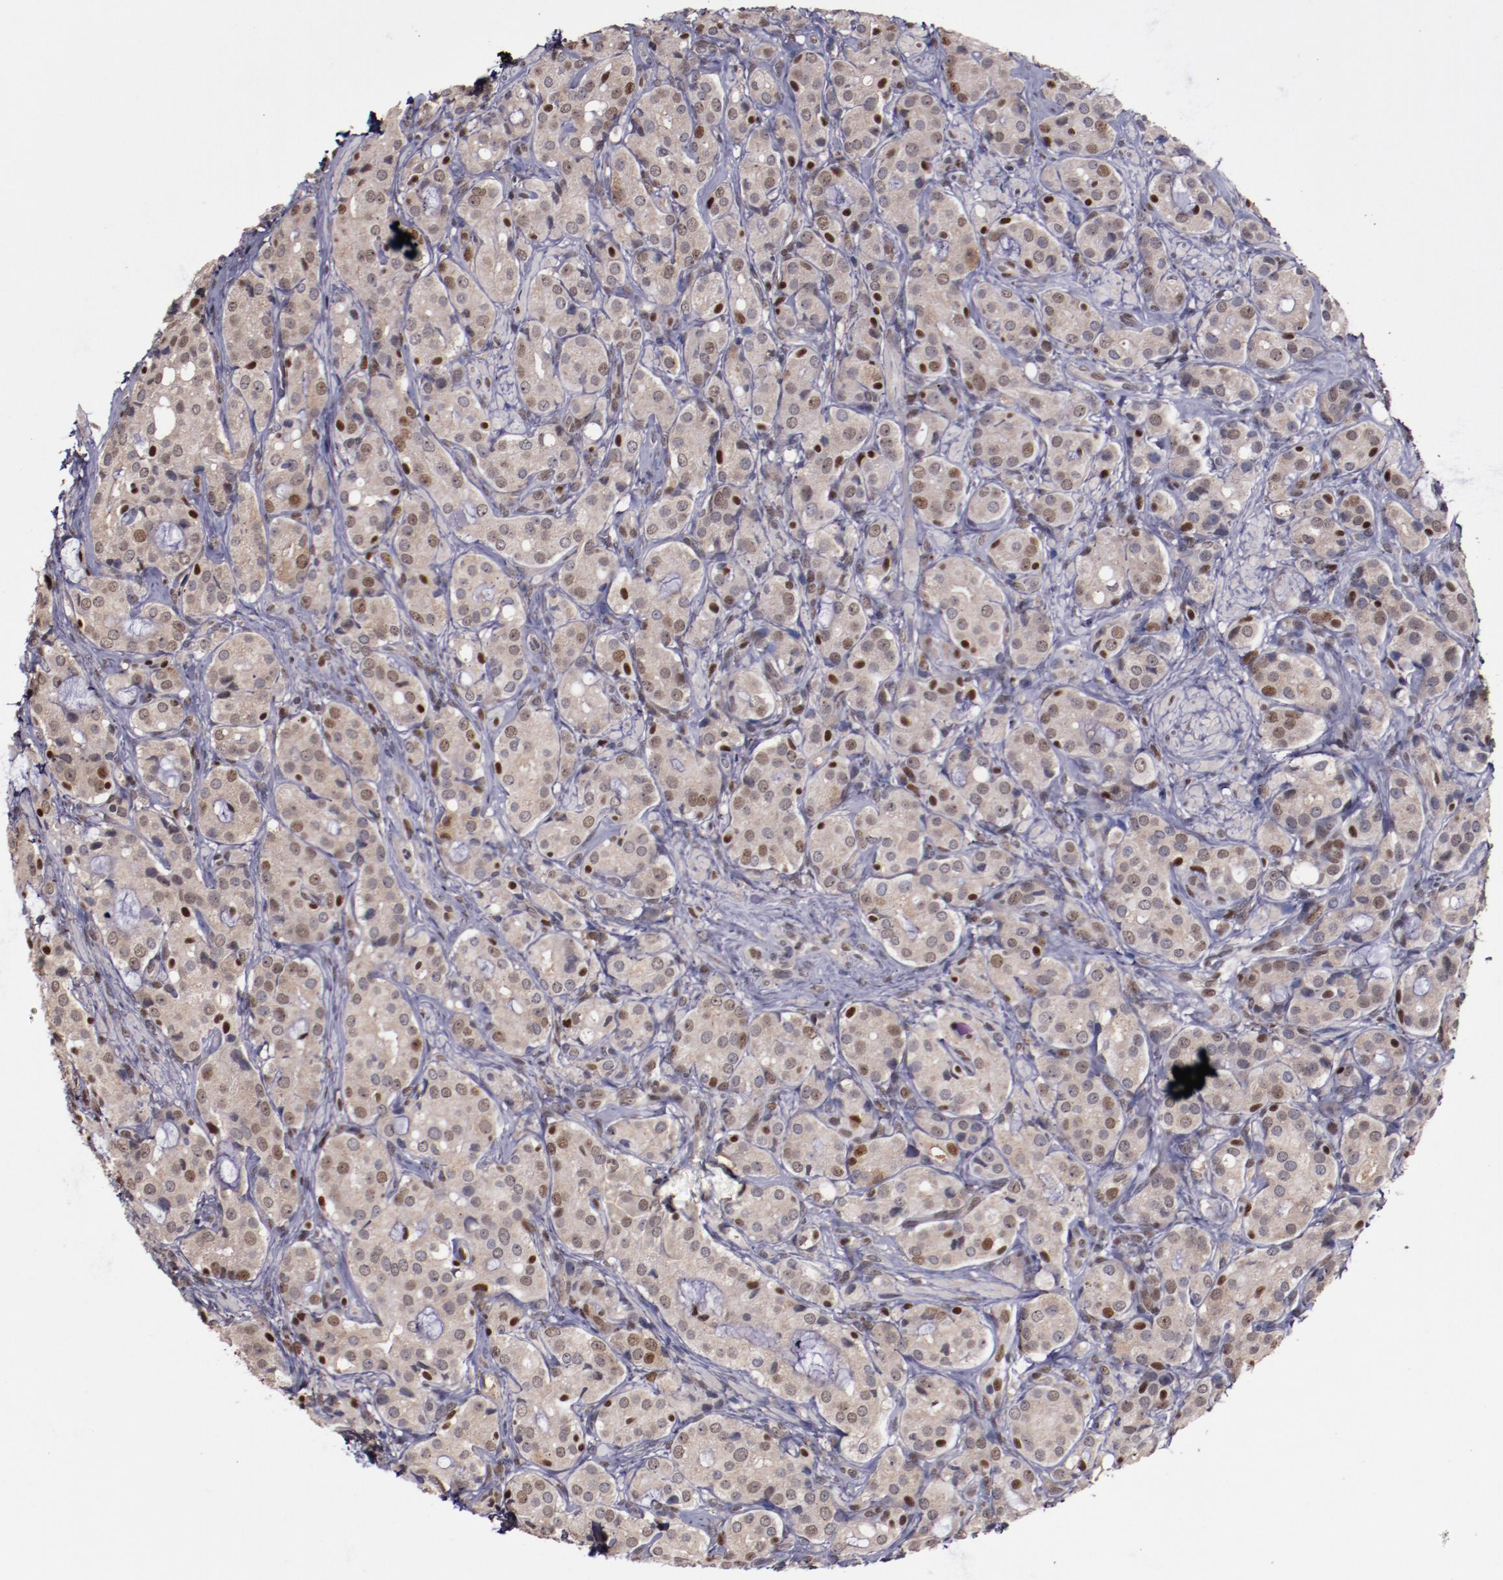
{"staining": {"intensity": "moderate", "quantity": "25%-75%", "location": "nuclear"}, "tissue": "prostate cancer", "cell_type": "Tumor cells", "image_type": "cancer", "snomed": [{"axis": "morphology", "description": "Adenocarcinoma, High grade"}, {"axis": "topography", "description": "Prostate"}], "caption": "Brown immunohistochemical staining in prostate adenocarcinoma (high-grade) reveals moderate nuclear staining in about 25%-75% of tumor cells.", "gene": "CHEK2", "patient": {"sex": "male", "age": 72}}